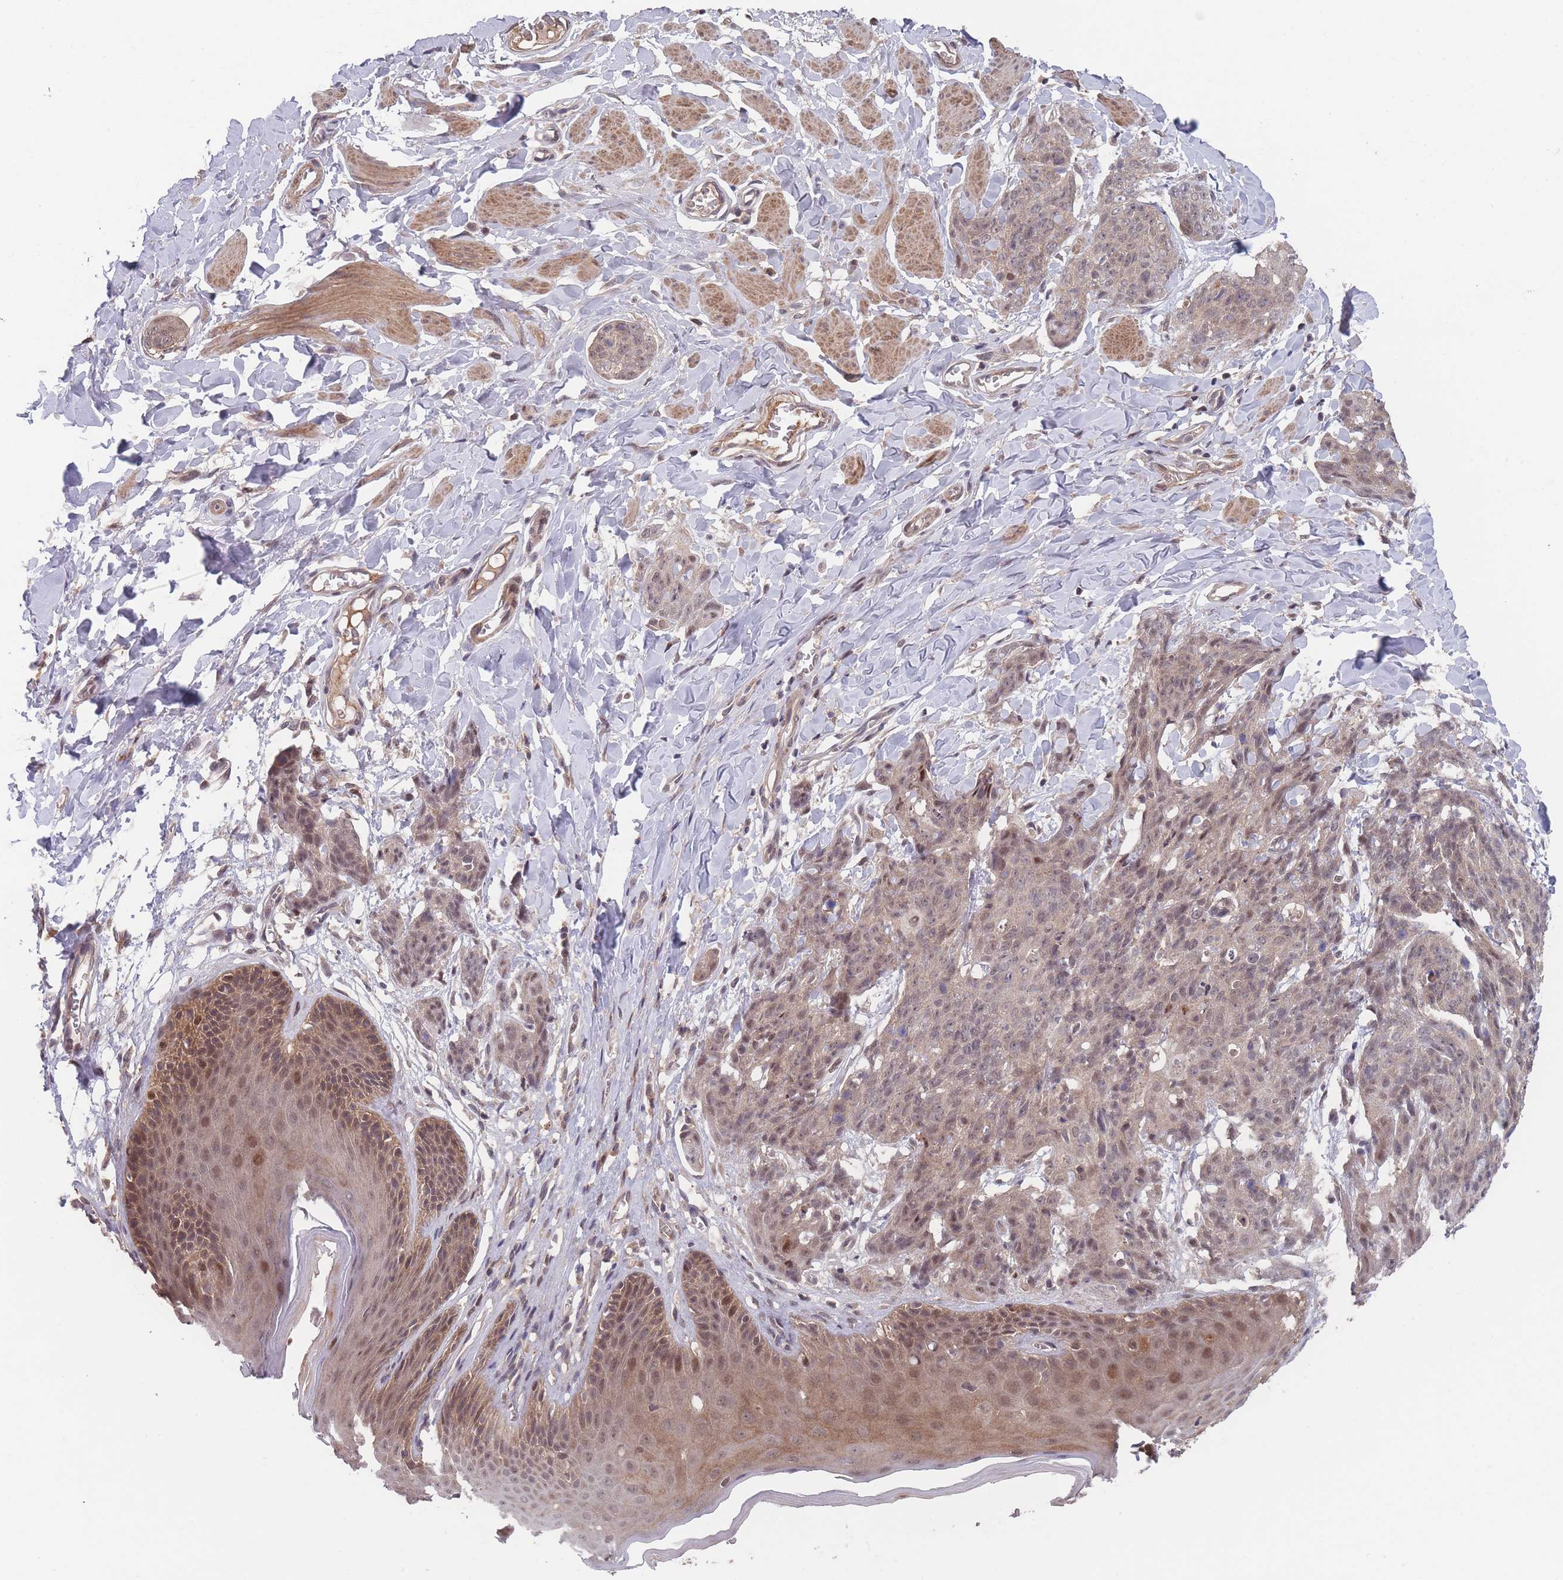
{"staining": {"intensity": "weak", "quantity": ">75%", "location": "nuclear"}, "tissue": "skin cancer", "cell_type": "Tumor cells", "image_type": "cancer", "snomed": [{"axis": "morphology", "description": "Squamous cell carcinoma, NOS"}, {"axis": "topography", "description": "Skin"}, {"axis": "topography", "description": "Vulva"}], "caption": "The immunohistochemical stain highlights weak nuclear staining in tumor cells of skin cancer tissue.", "gene": "SF3B1", "patient": {"sex": "female", "age": 85}}